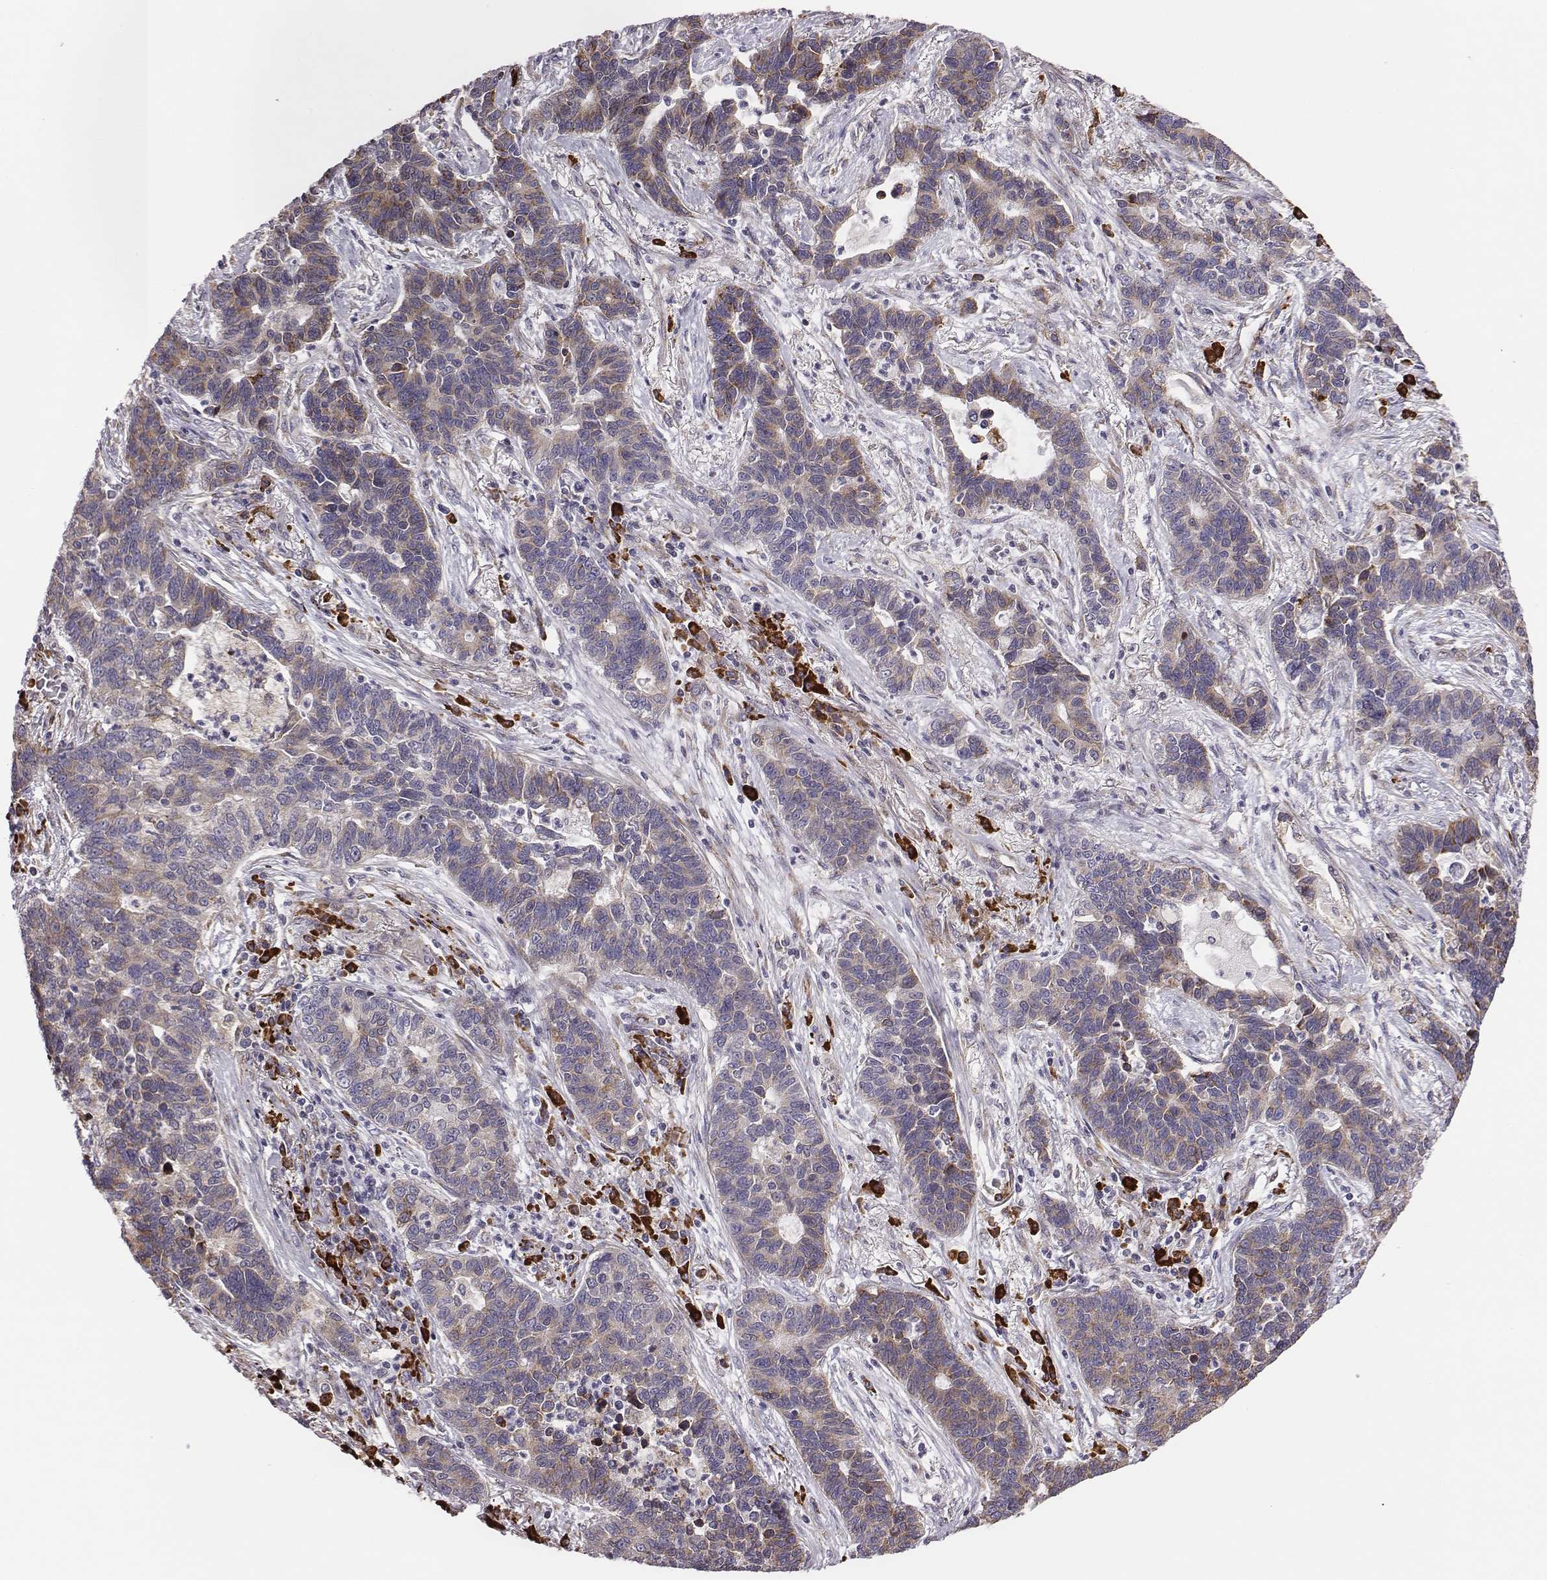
{"staining": {"intensity": "moderate", "quantity": ">75%", "location": "cytoplasmic/membranous"}, "tissue": "lung cancer", "cell_type": "Tumor cells", "image_type": "cancer", "snomed": [{"axis": "morphology", "description": "Adenocarcinoma, NOS"}, {"axis": "topography", "description": "Lung"}], "caption": "Immunohistochemical staining of human lung adenocarcinoma reveals medium levels of moderate cytoplasmic/membranous protein positivity in about >75% of tumor cells.", "gene": "SELENOI", "patient": {"sex": "female", "age": 57}}